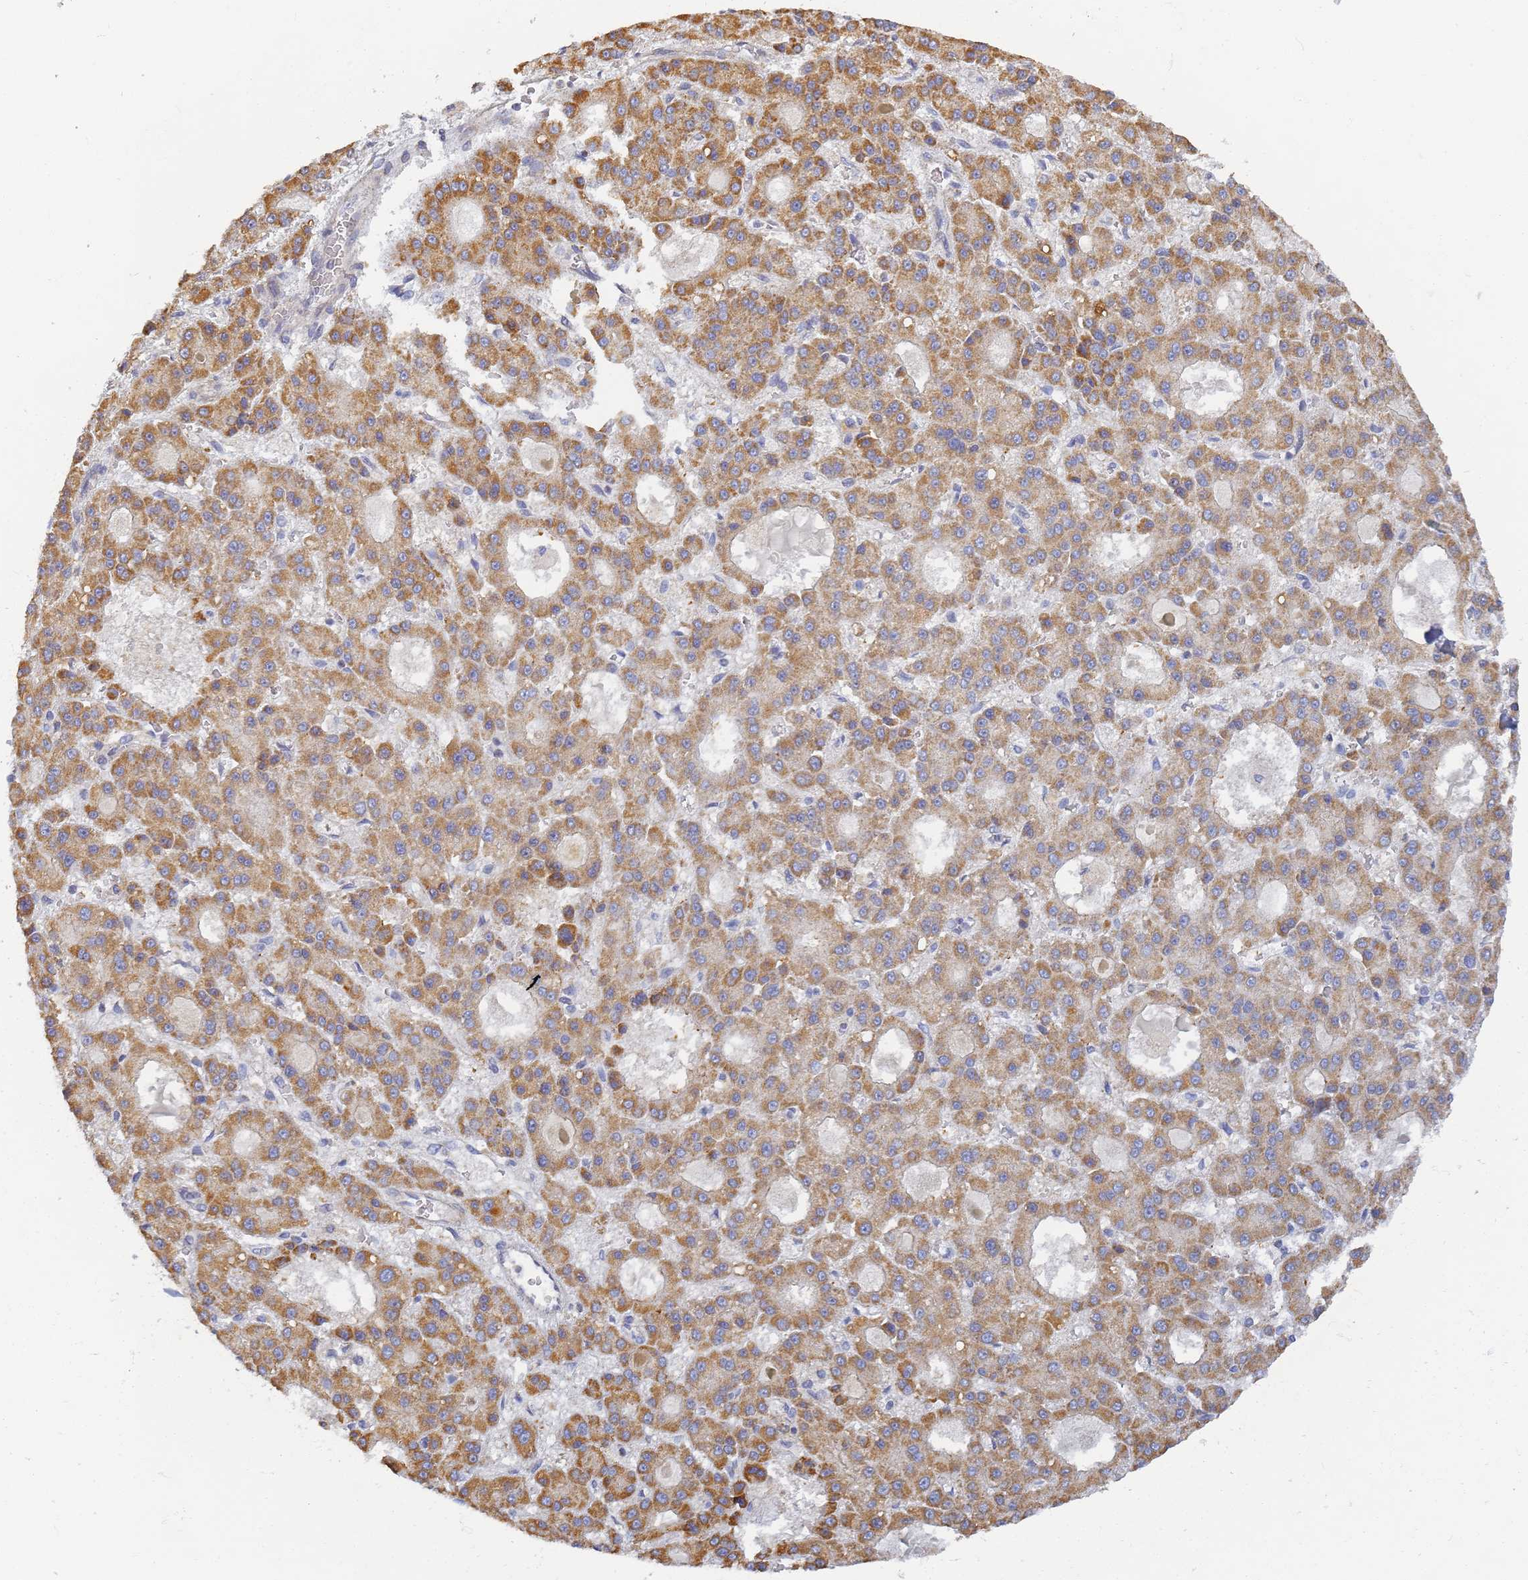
{"staining": {"intensity": "strong", "quantity": "25%-75%", "location": "cytoplasmic/membranous"}, "tissue": "liver cancer", "cell_type": "Tumor cells", "image_type": "cancer", "snomed": [{"axis": "morphology", "description": "Carcinoma, Hepatocellular, NOS"}, {"axis": "topography", "description": "Liver"}], "caption": "High-magnification brightfield microscopy of liver cancer stained with DAB (3,3'-diaminobenzidine) (brown) and counterstained with hematoxylin (blue). tumor cells exhibit strong cytoplasmic/membranous positivity is seen in approximately25%-75% of cells. (brown staining indicates protein expression, while blue staining denotes nuclei).", "gene": "UTP23", "patient": {"sex": "male", "age": 70}}